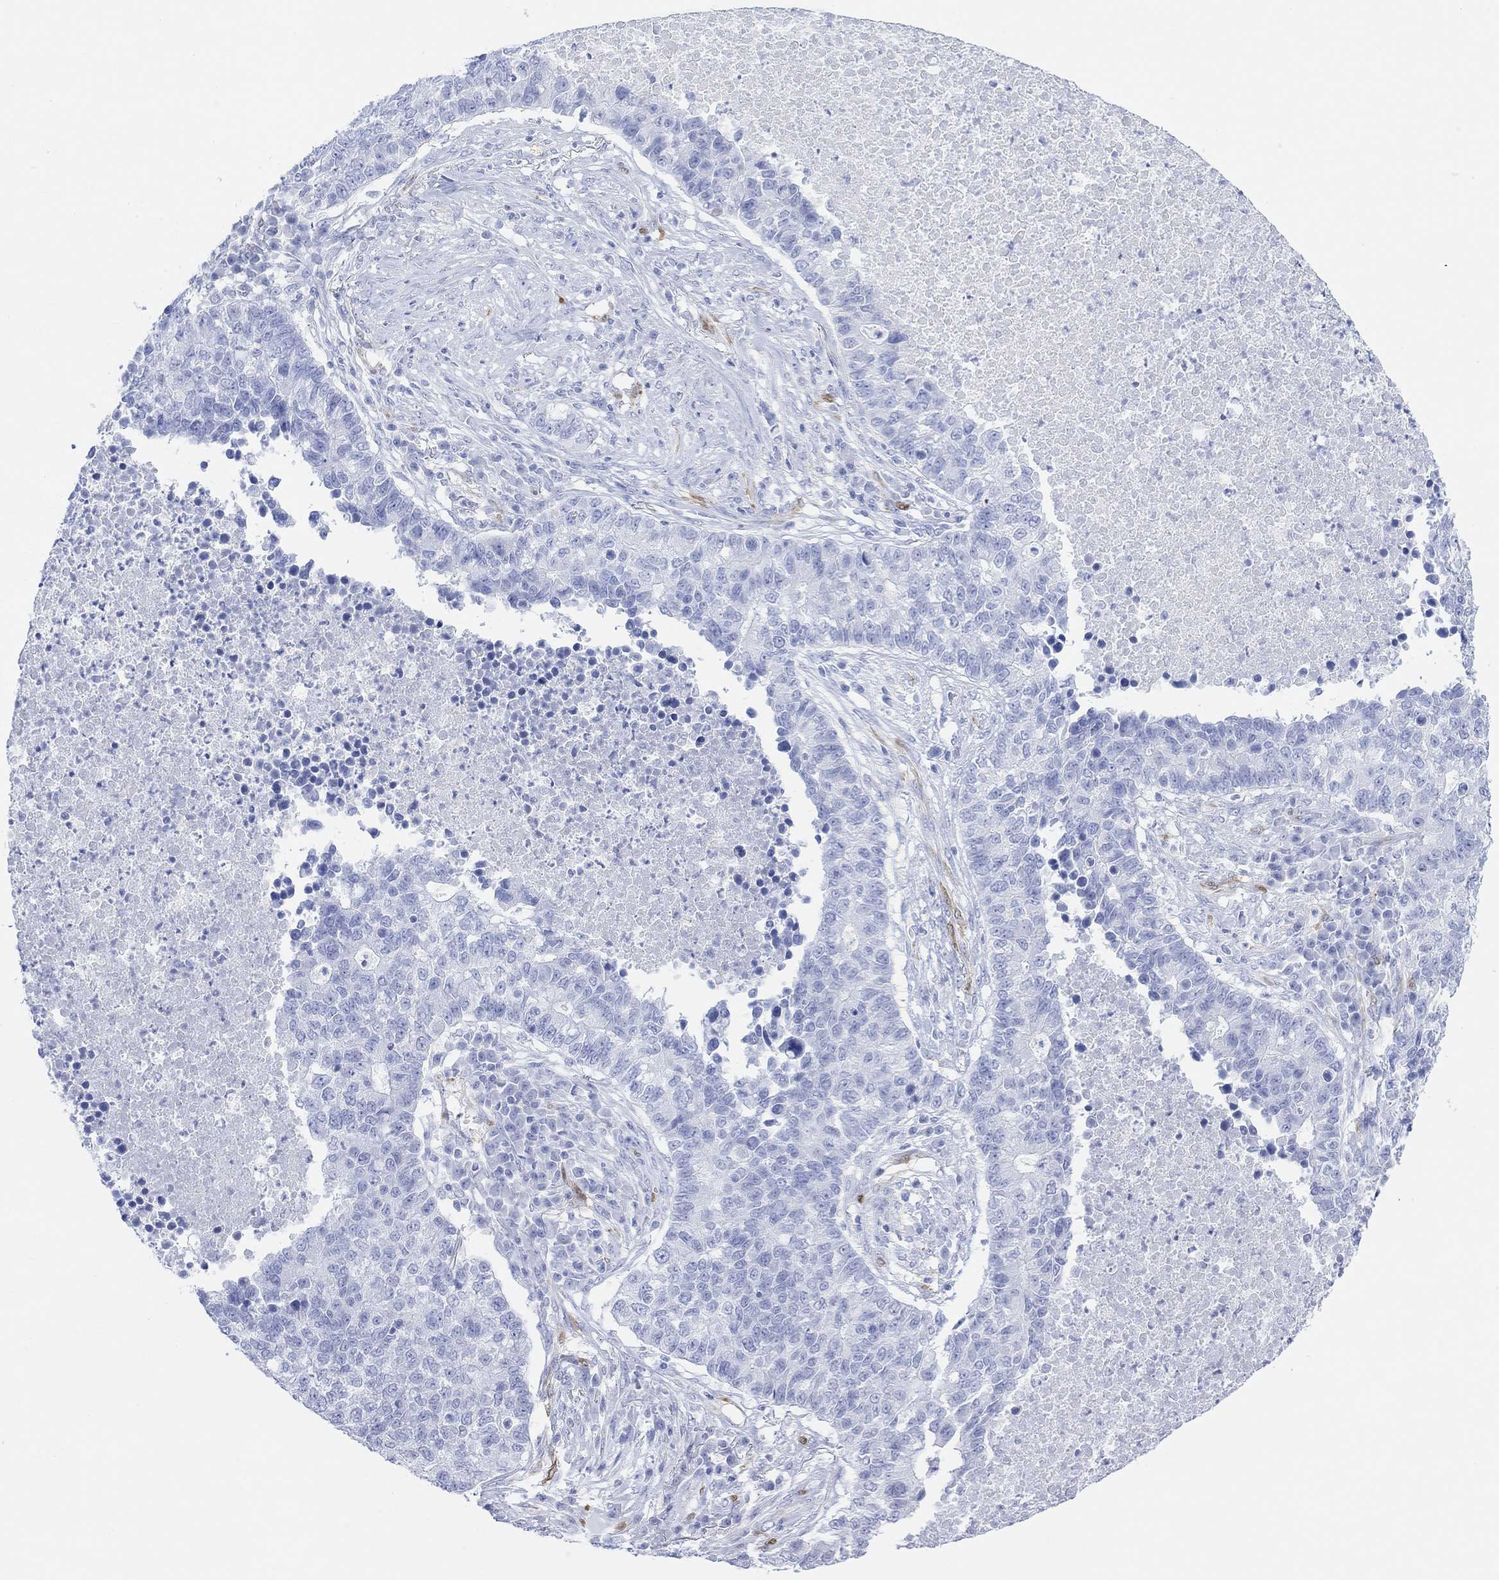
{"staining": {"intensity": "negative", "quantity": "none", "location": "none"}, "tissue": "lung cancer", "cell_type": "Tumor cells", "image_type": "cancer", "snomed": [{"axis": "morphology", "description": "Adenocarcinoma, NOS"}, {"axis": "topography", "description": "Lung"}], "caption": "This is a image of IHC staining of lung adenocarcinoma, which shows no staining in tumor cells. (DAB (3,3'-diaminobenzidine) immunohistochemistry (IHC) with hematoxylin counter stain).", "gene": "TPPP3", "patient": {"sex": "male", "age": 57}}